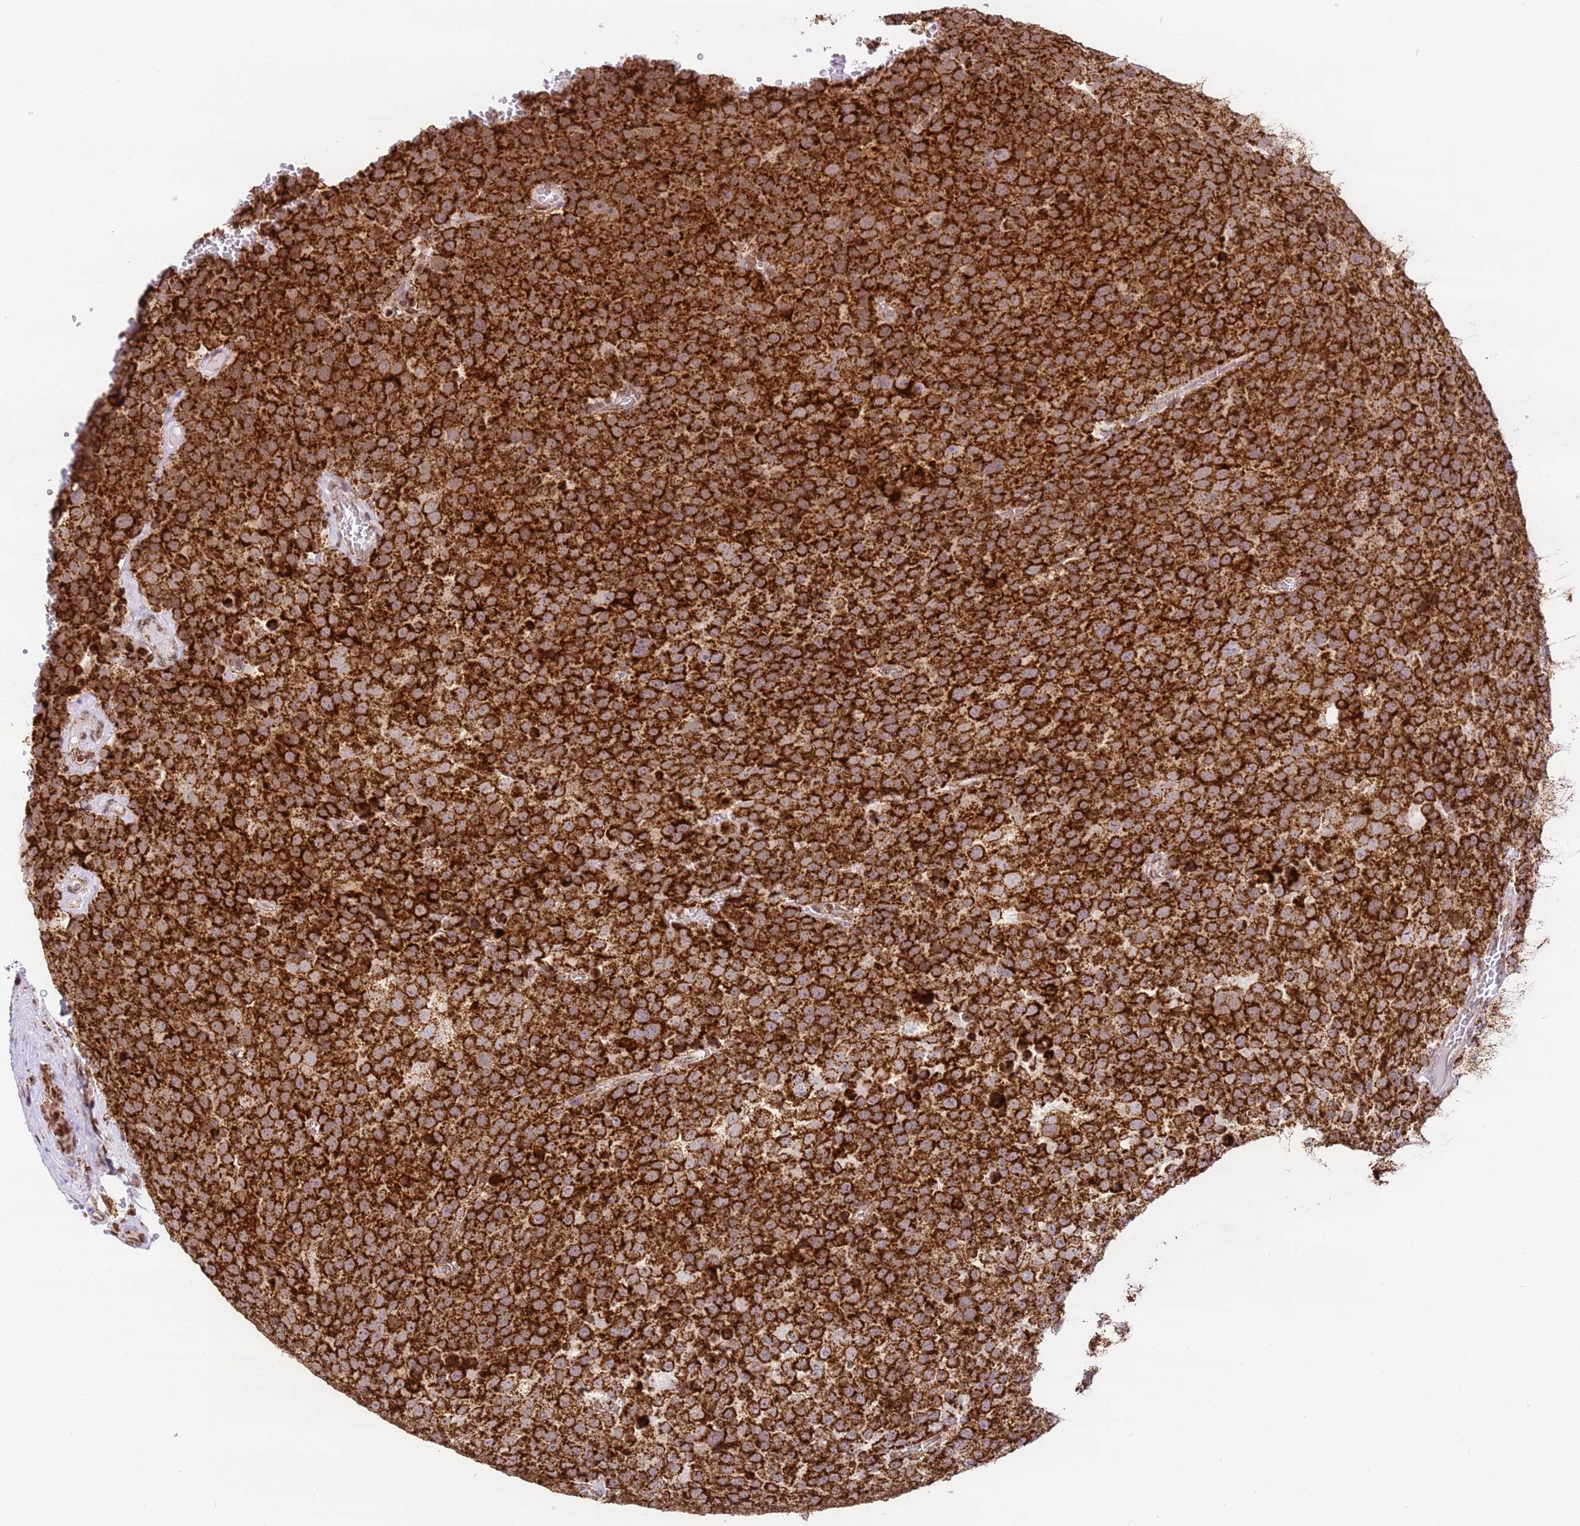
{"staining": {"intensity": "strong", "quantity": ">75%", "location": "cytoplasmic/membranous"}, "tissue": "testis cancer", "cell_type": "Tumor cells", "image_type": "cancer", "snomed": [{"axis": "morphology", "description": "Seminoma, NOS"}, {"axis": "topography", "description": "Testis"}], "caption": "This histopathology image shows seminoma (testis) stained with immunohistochemistry (IHC) to label a protein in brown. The cytoplasmic/membranous of tumor cells show strong positivity for the protein. Nuclei are counter-stained blue.", "gene": "HSPE1", "patient": {"sex": "male", "age": 71}}